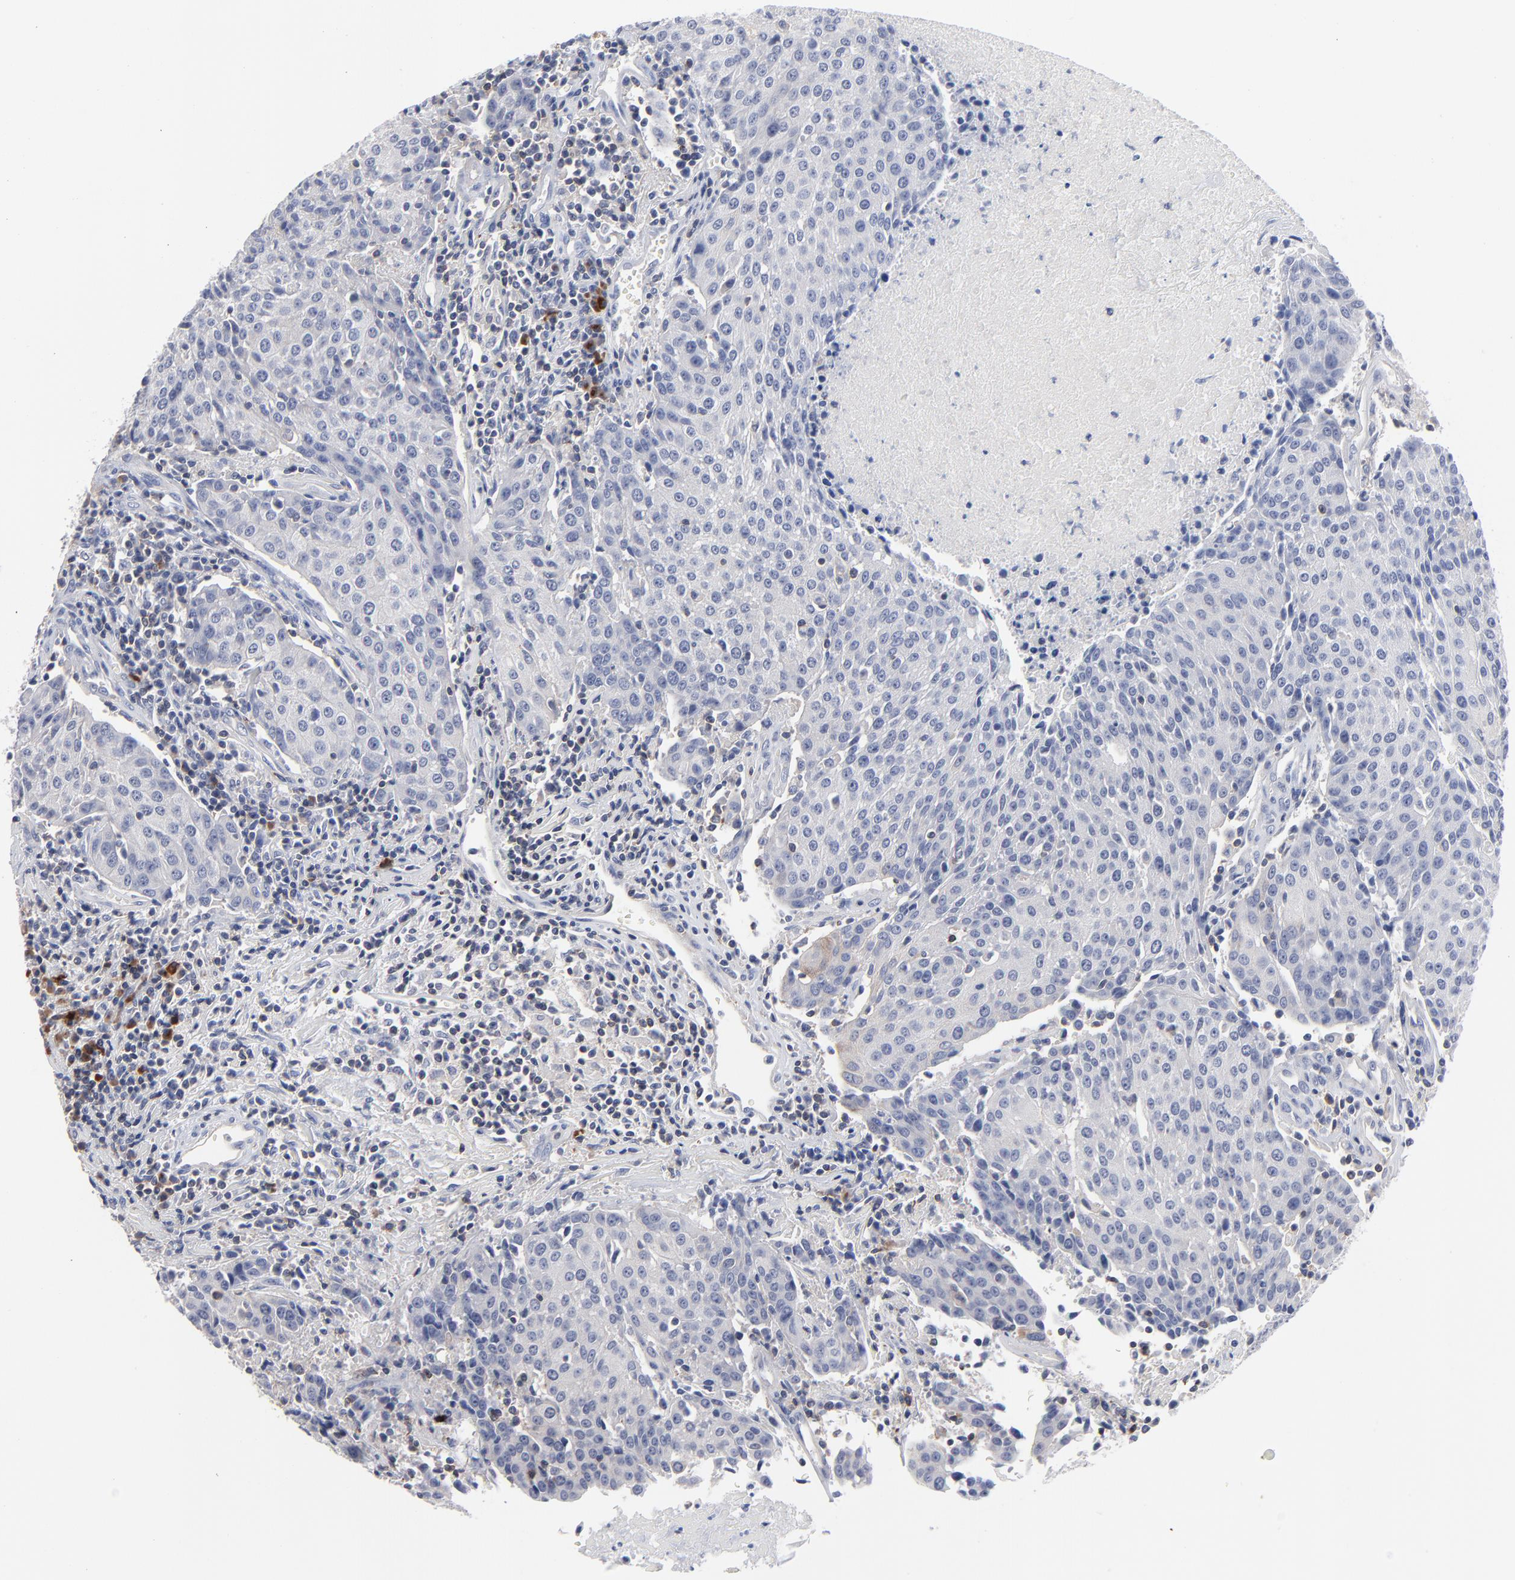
{"staining": {"intensity": "negative", "quantity": "none", "location": "none"}, "tissue": "urothelial cancer", "cell_type": "Tumor cells", "image_type": "cancer", "snomed": [{"axis": "morphology", "description": "Urothelial carcinoma, High grade"}, {"axis": "topography", "description": "Urinary bladder"}], "caption": "The immunohistochemistry (IHC) micrograph has no significant positivity in tumor cells of urothelial cancer tissue.", "gene": "PDLIM2", "patient": {"sex": "female", "age": 85}}